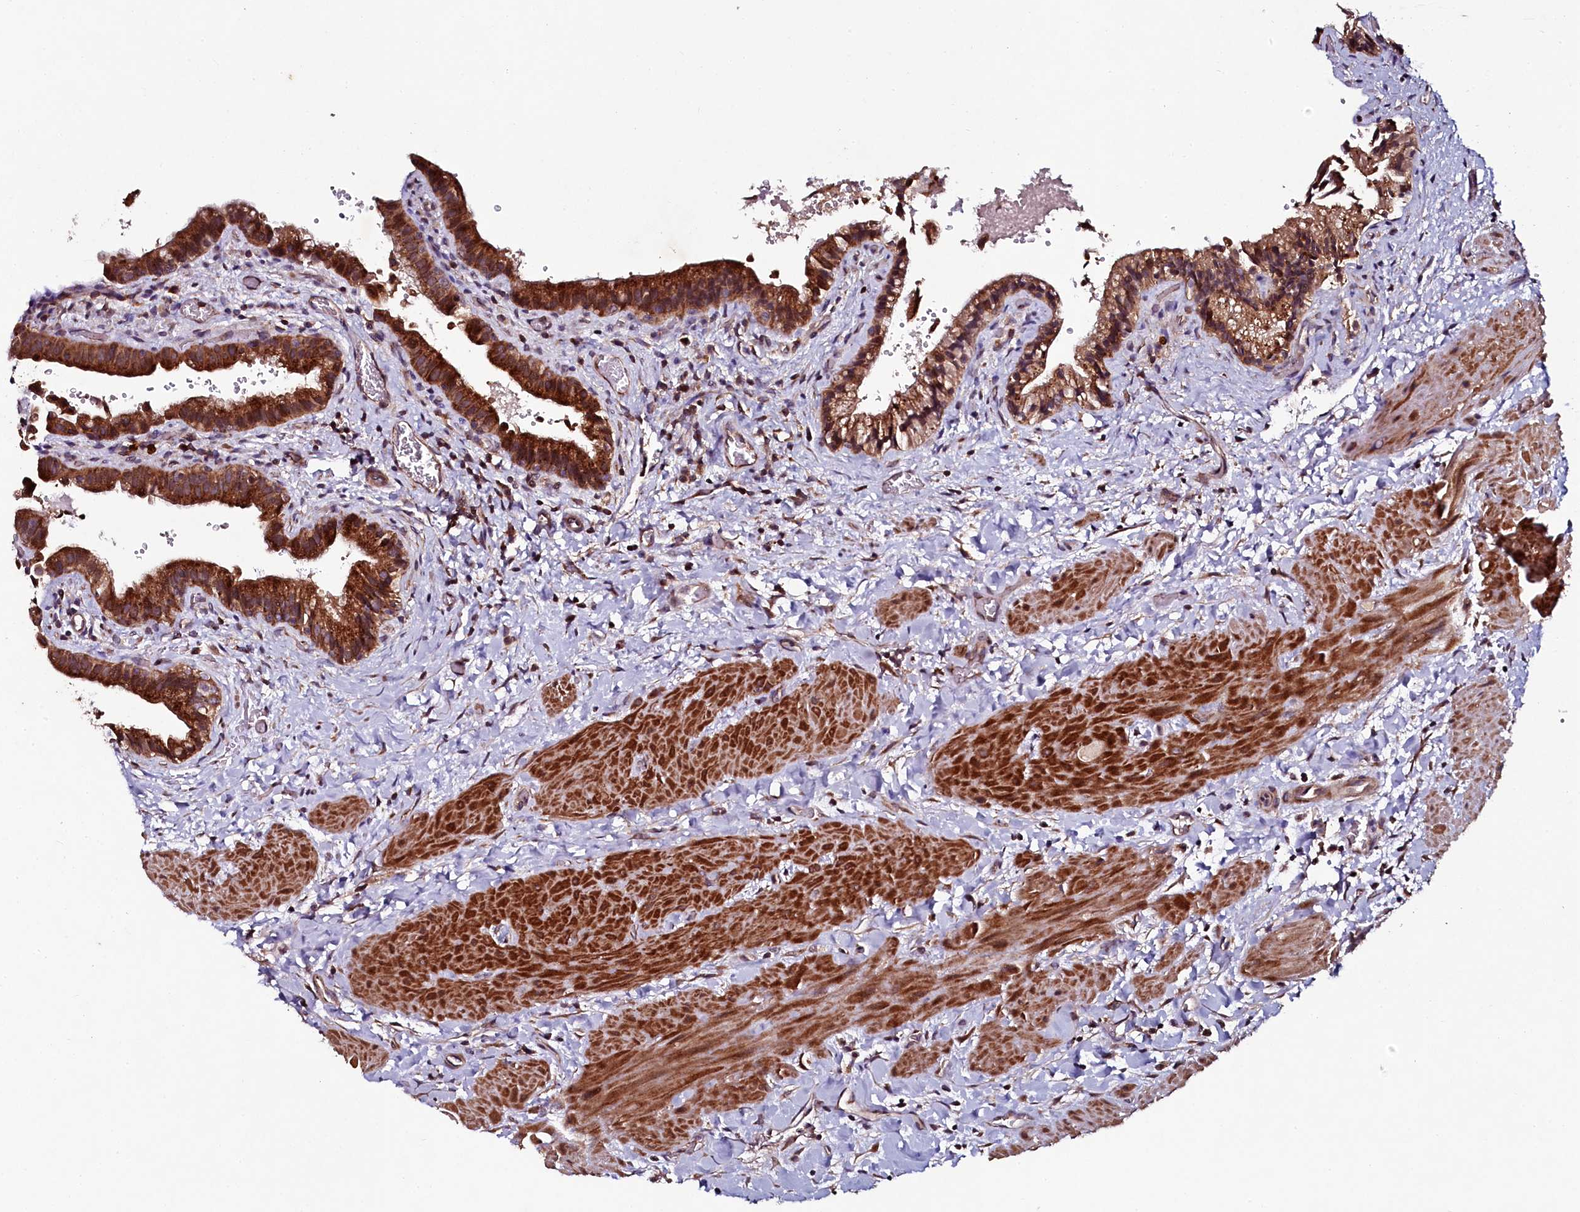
{"staining": {"intensity": "strong", "quantity": ">75%", "location": "cytoplasmic/membranous"}, "tissue": "gallbladder", "cell_type": "Glandular cells", "image_type": "normal", "snomed": [{"axis": "morphology", "description": "Normal tissue, NOS"}, {"axis": "topography", "description": "Gallbladder"}], "caption": "IHC of benign gallbladder displays high levels of strong cytoplasmic/membranous positivity in approximately >75% of glandular cells. (Stains: DAB (3,3'-diaminobenzidine) in brown, nuclei in blue, Microscopy: brightfield microscopy at high magnification).", "gene": "SEC24C", "patient": {"sex": "male", "age": 24}}